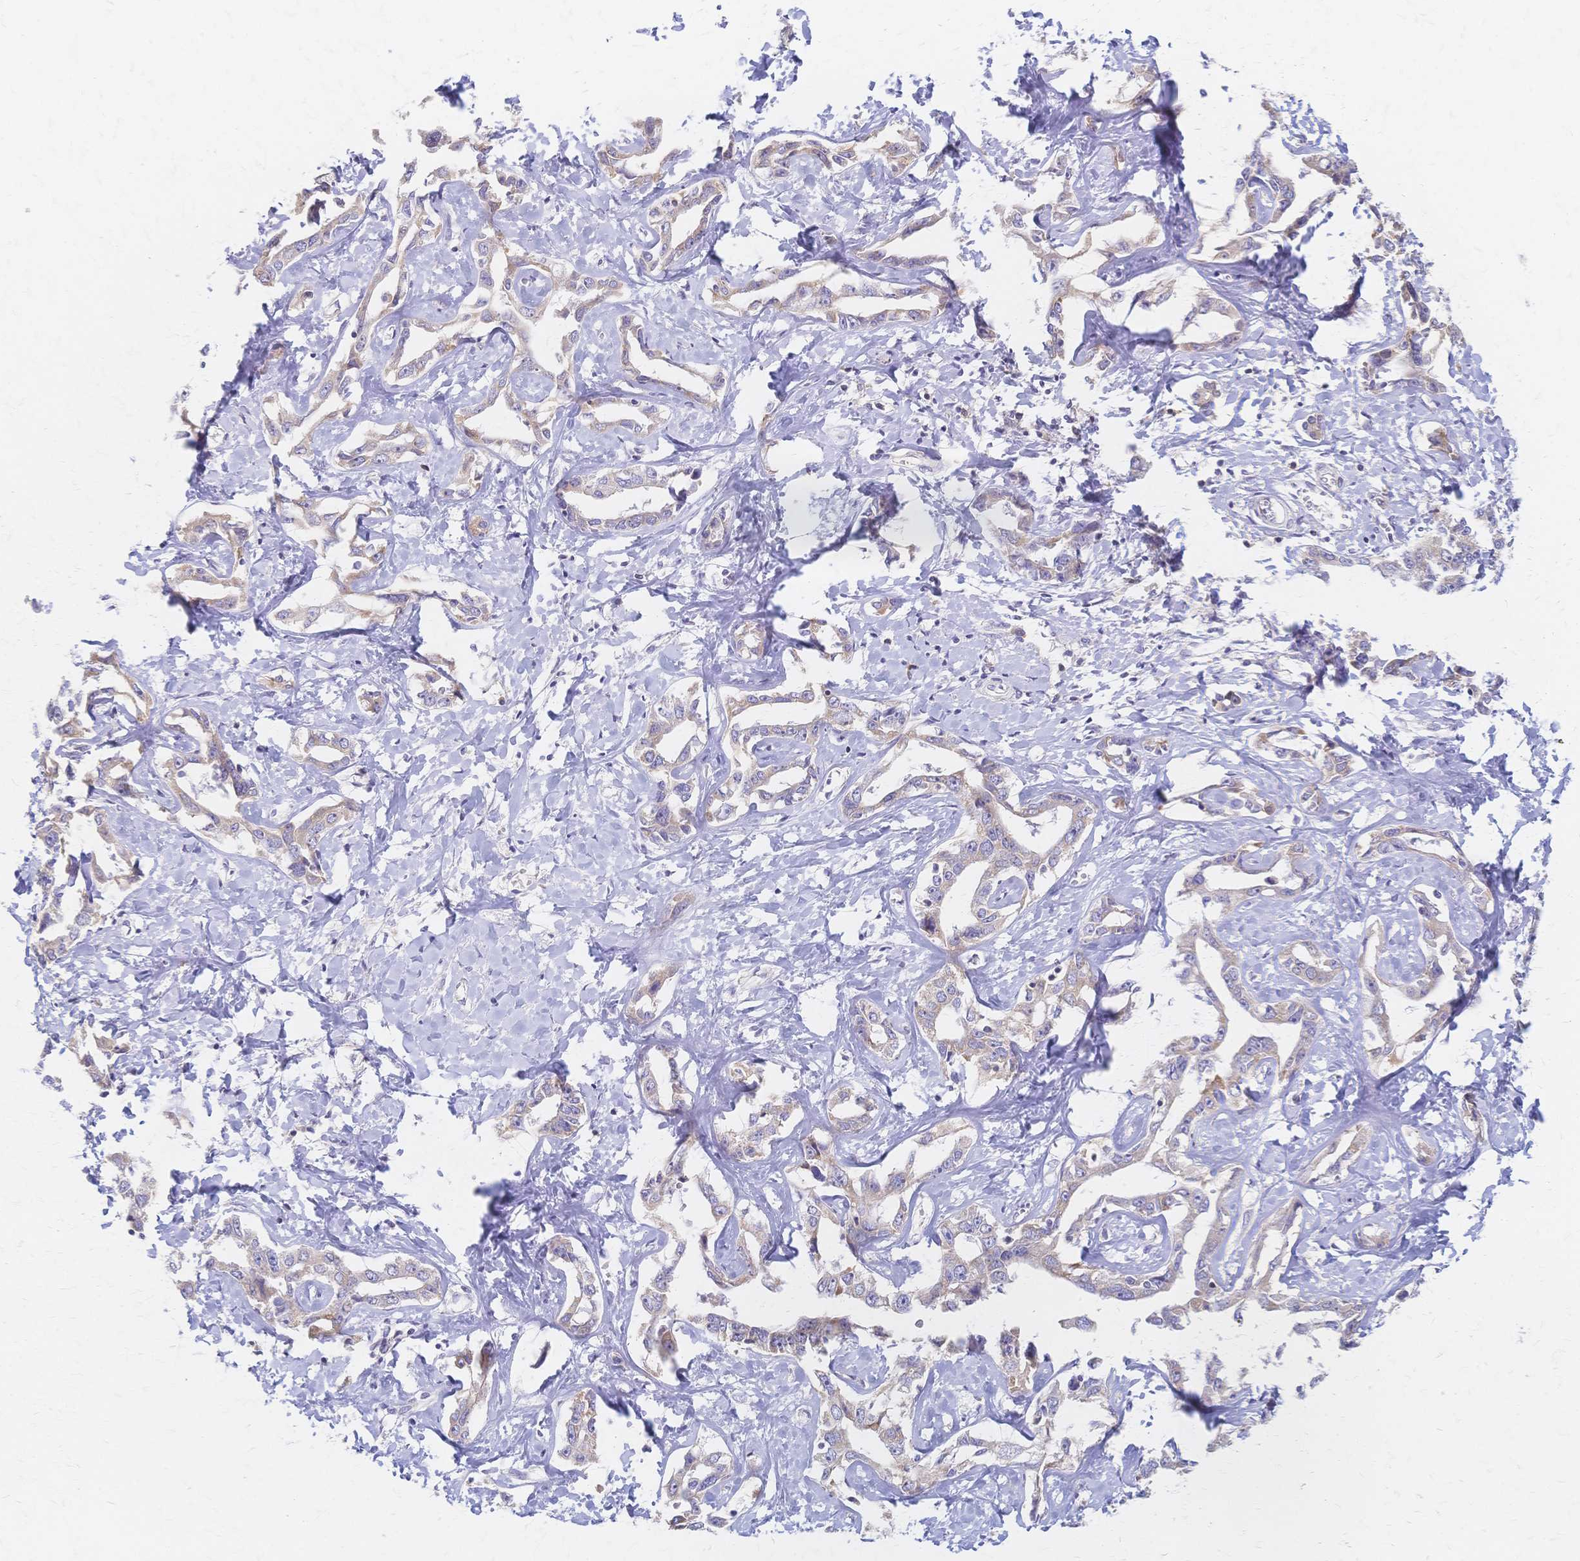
{"staining": {"intensity": "weak", "quantity": "25%-75%", "location": "cytoplasmic/membranous"}, "tissue": "liver cancer", "cell_type": "Tumor cells", "image_type": "cancer", "snomed": [{"axis": "morphology", "description": "Cholangiocarcinoma"}, {"axis": "topography", "description": "Liver"}], "caption": "Tumor cells demonstrate weak cytoplasmic/membranous expression in about 25%-75% of cells in liver cancer. The protein is stained brown, and the nuclei are stained in blue (DAB (3,3'-diaminobenzidine) IHC with brightfield microscopy, high magnification).", "gene": "CYB5A", "patient": {"sex": "male", "age": 59}}